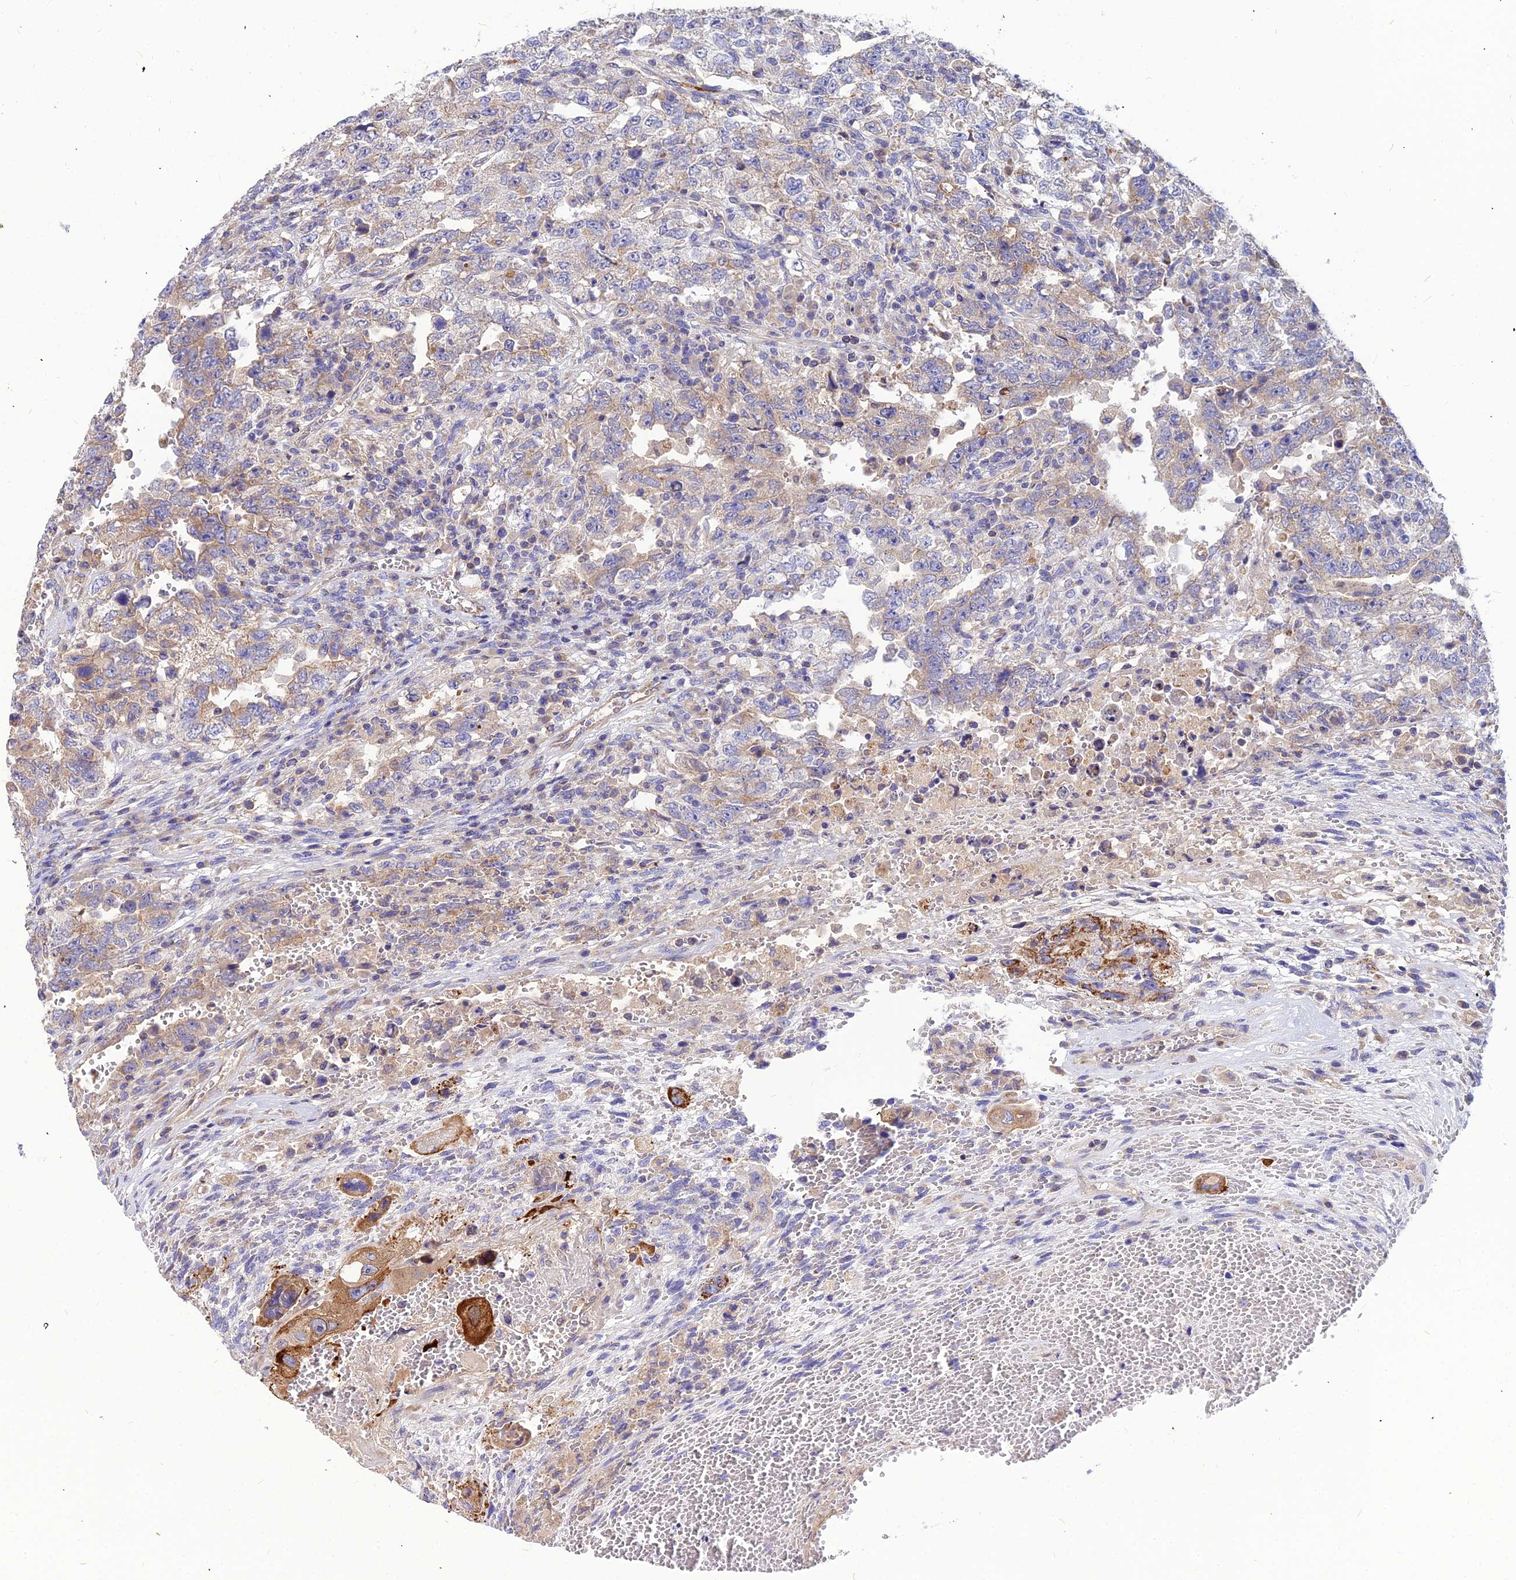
{"staining": {"intensity": "weak", "quantity": "<25%", "location": "cytoplasmic/membranous"}, "tissue": "testis cancer", "cell_type": "Tumor cells", "image_type": "cancer", "snomed": [{"axis": "morphology", "description": "Carcinoma, Embryonal, NOS"}, {"axis": "topography", "description": "Testis"}], "caption": "Micrograph shows no significant protein positivity in tumor cells of testis embryonal carcinoma.", "gene": "ASPHD1", "patient": {"sex": "male", "age": 26}}